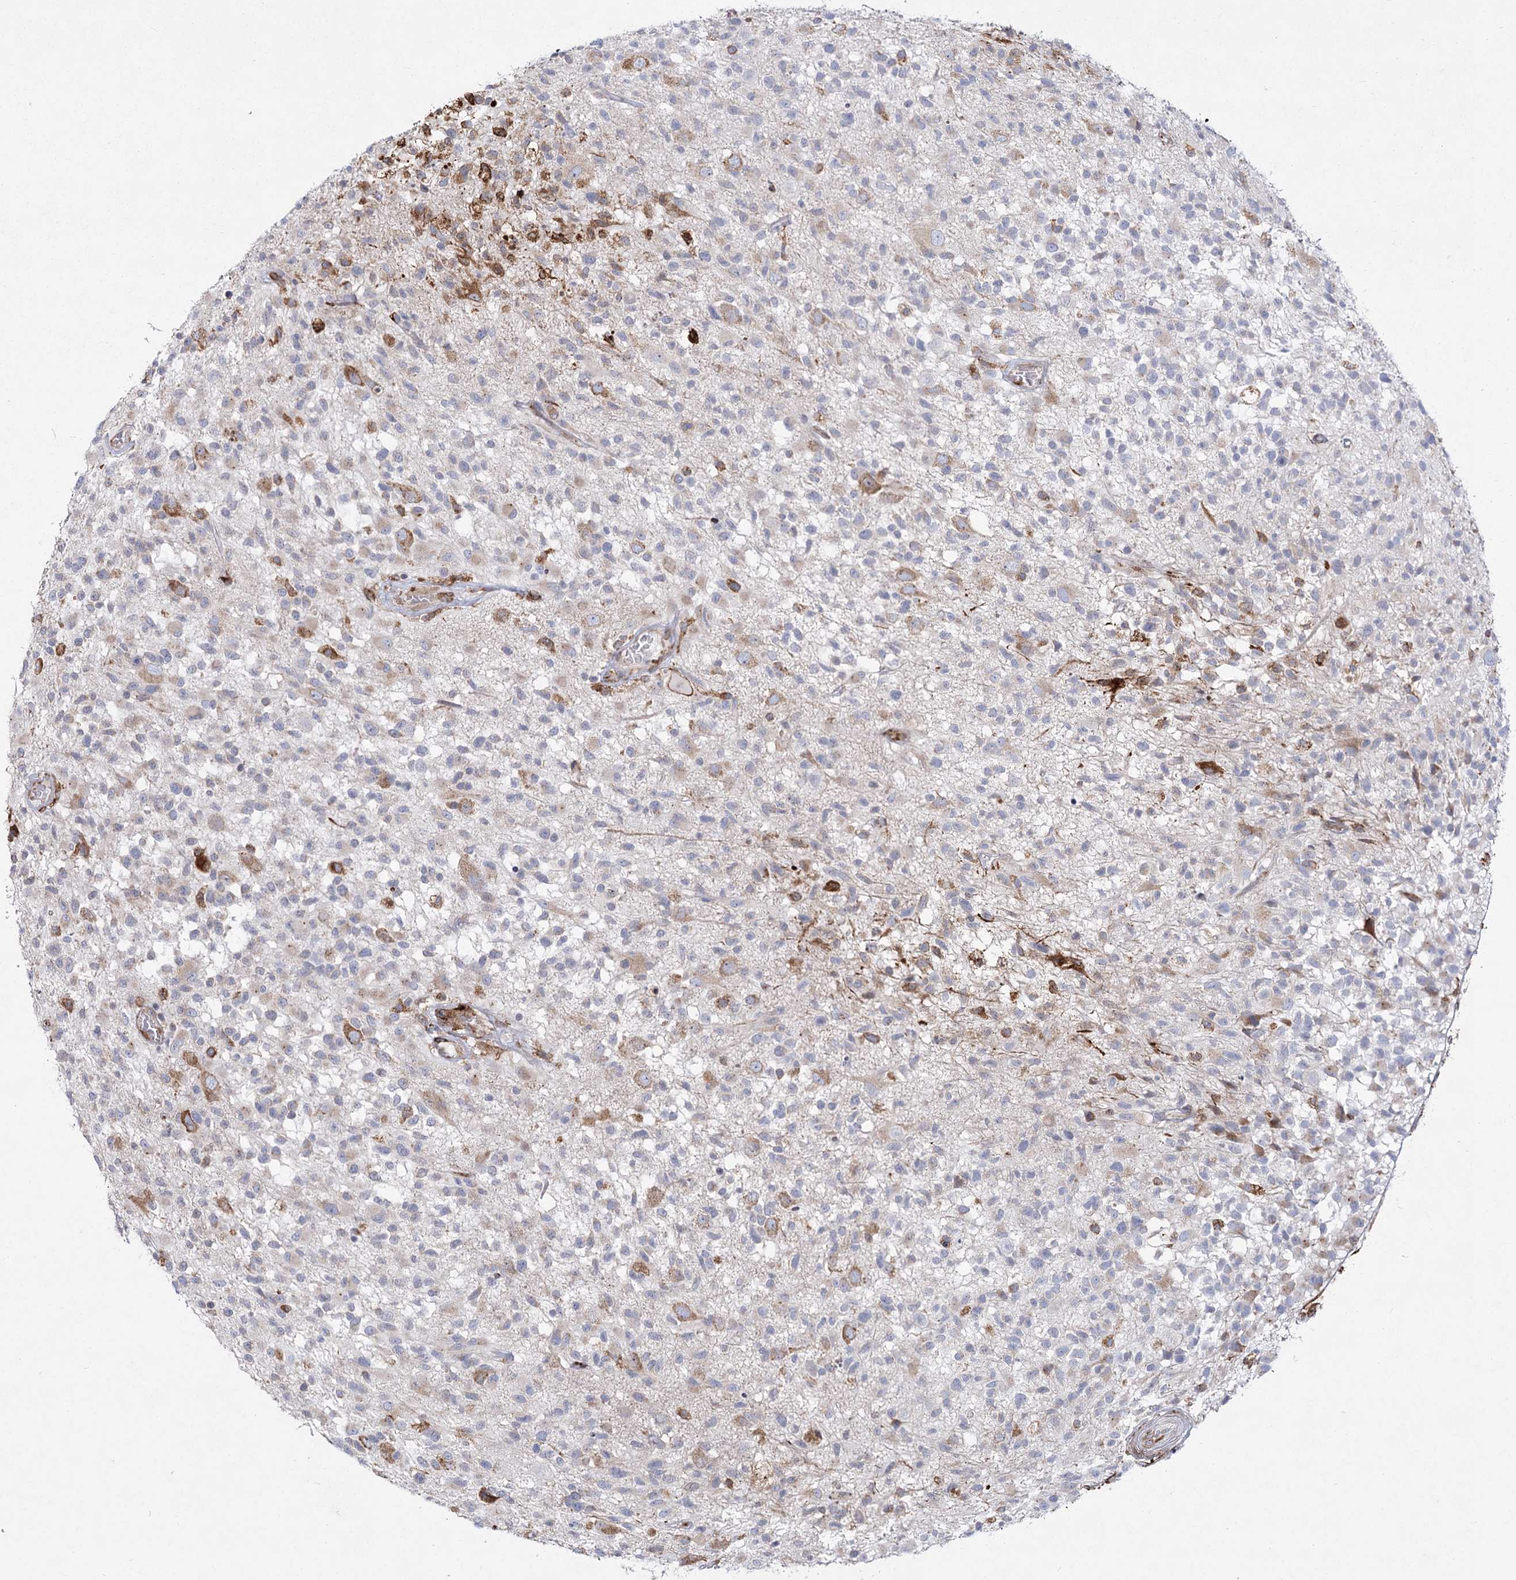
{"staining": {"intensity": "negative", "quantity": "none", "location": "none"}, "tissue": "glioma", "cell_type": "Tumor cells", "image_type": "cancer", "snomed": [{"axis": "morphology", "description": "Glioma, malignant, High grade"}, {"axis": "morphology", "description": "Glioblastoma, NOS"}, {"axis": "topography", "description": "Brain"}], "caption": "A photomicrograph of glioma stained for a protein demonstrates no brown staining in tumor cells.", "gene": "NHLRC2", "patient": {"sex": "male", "age": 60}}